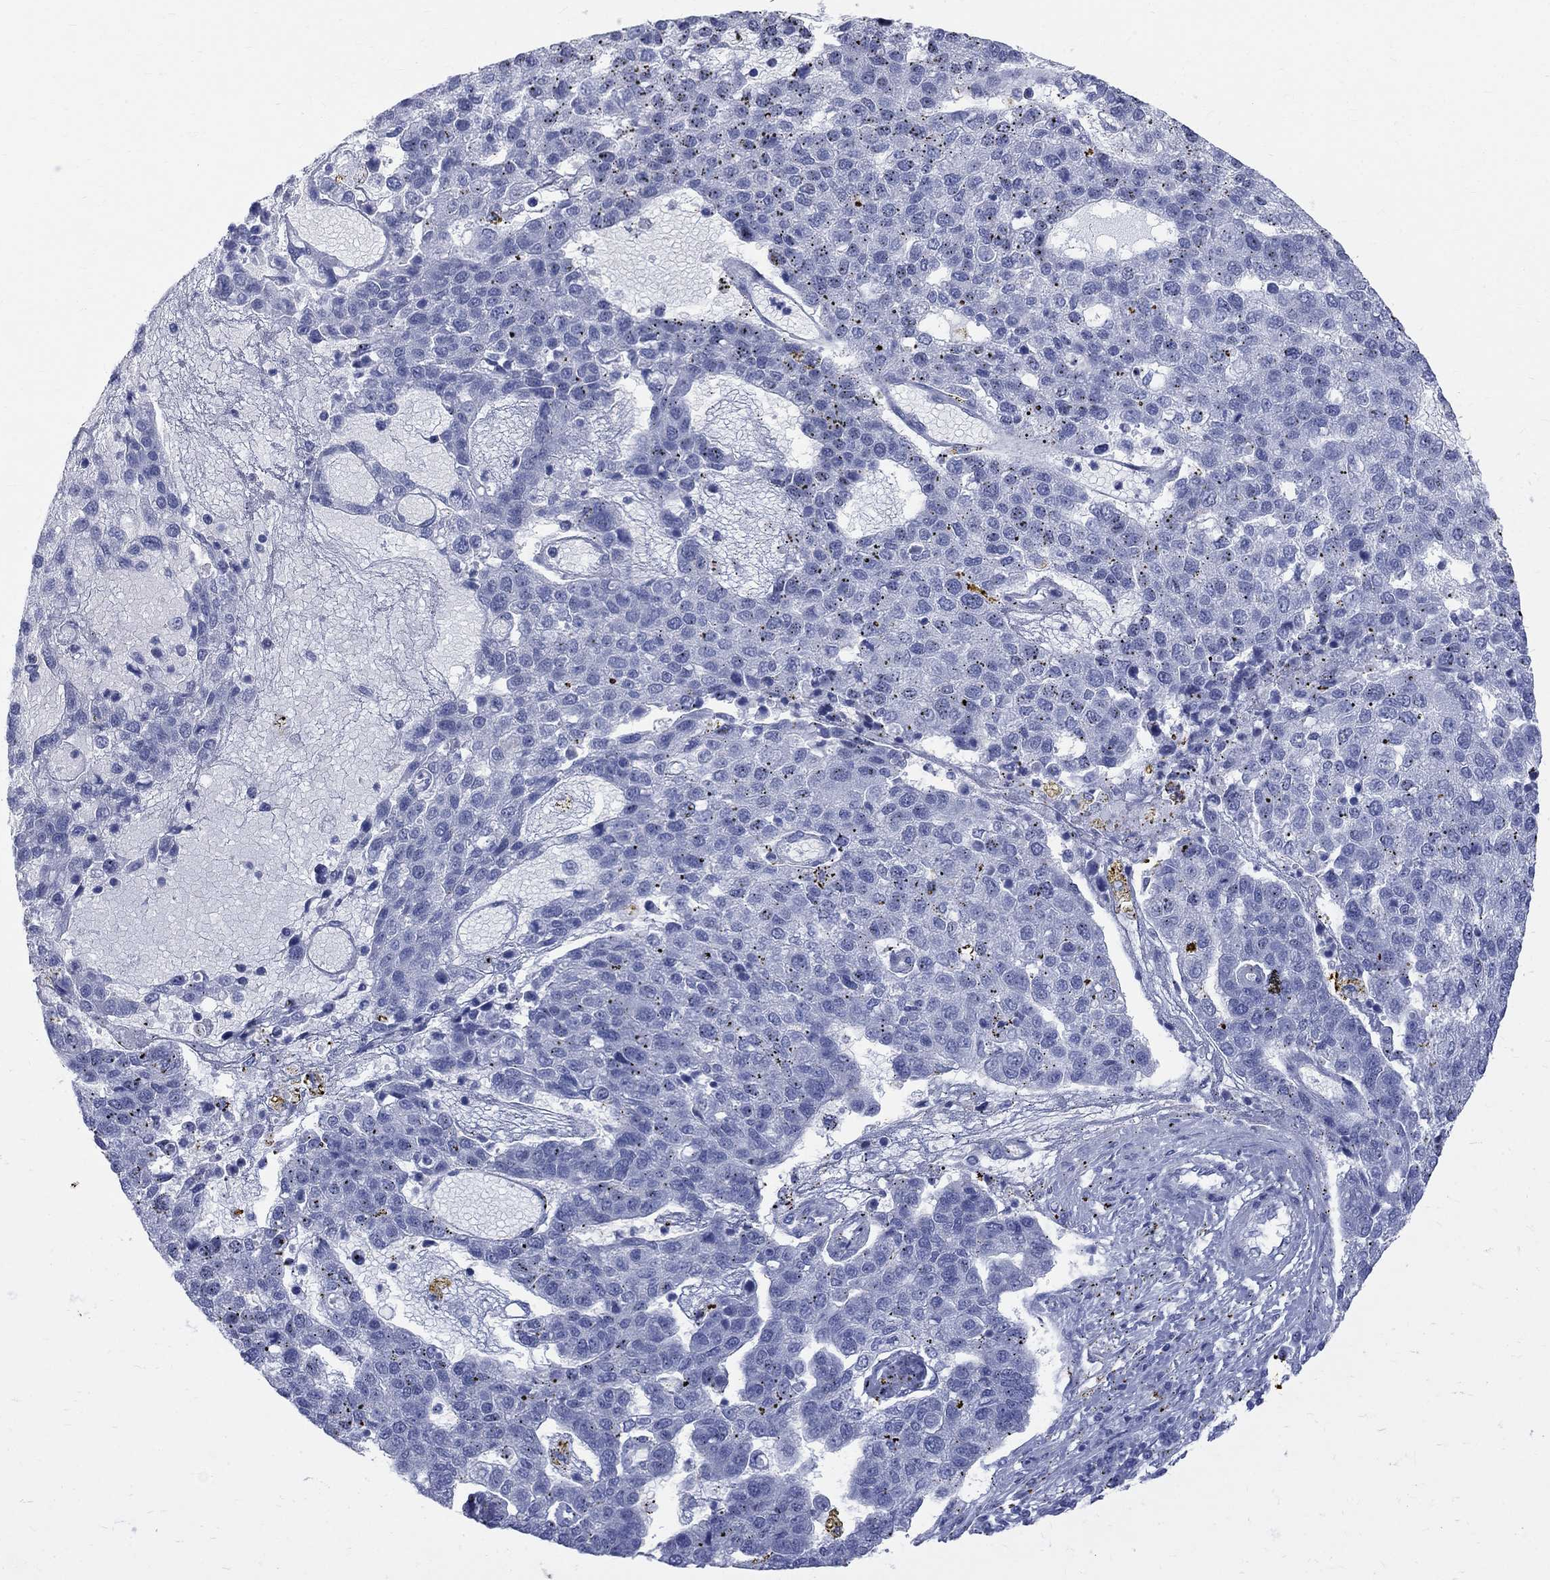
{"staining": {"intensity": "negative", "quantity": "none", "location": "none"}, "tissue": "pancreatic cancer", "cell_type": "Tumor cells", "image_type": "cancer", "snomed": [{"axis": "morphology", "description": "Adenocarcinoma, NOS"}, {"axis": "topography", "description": "Pancreas"}], "caption": "Tumor cells are negative for brown protein staining in adenocarcinoma (pancreatic).", "gene": "MAGEB6", "patient": {"sex": "female", "age": 61}}